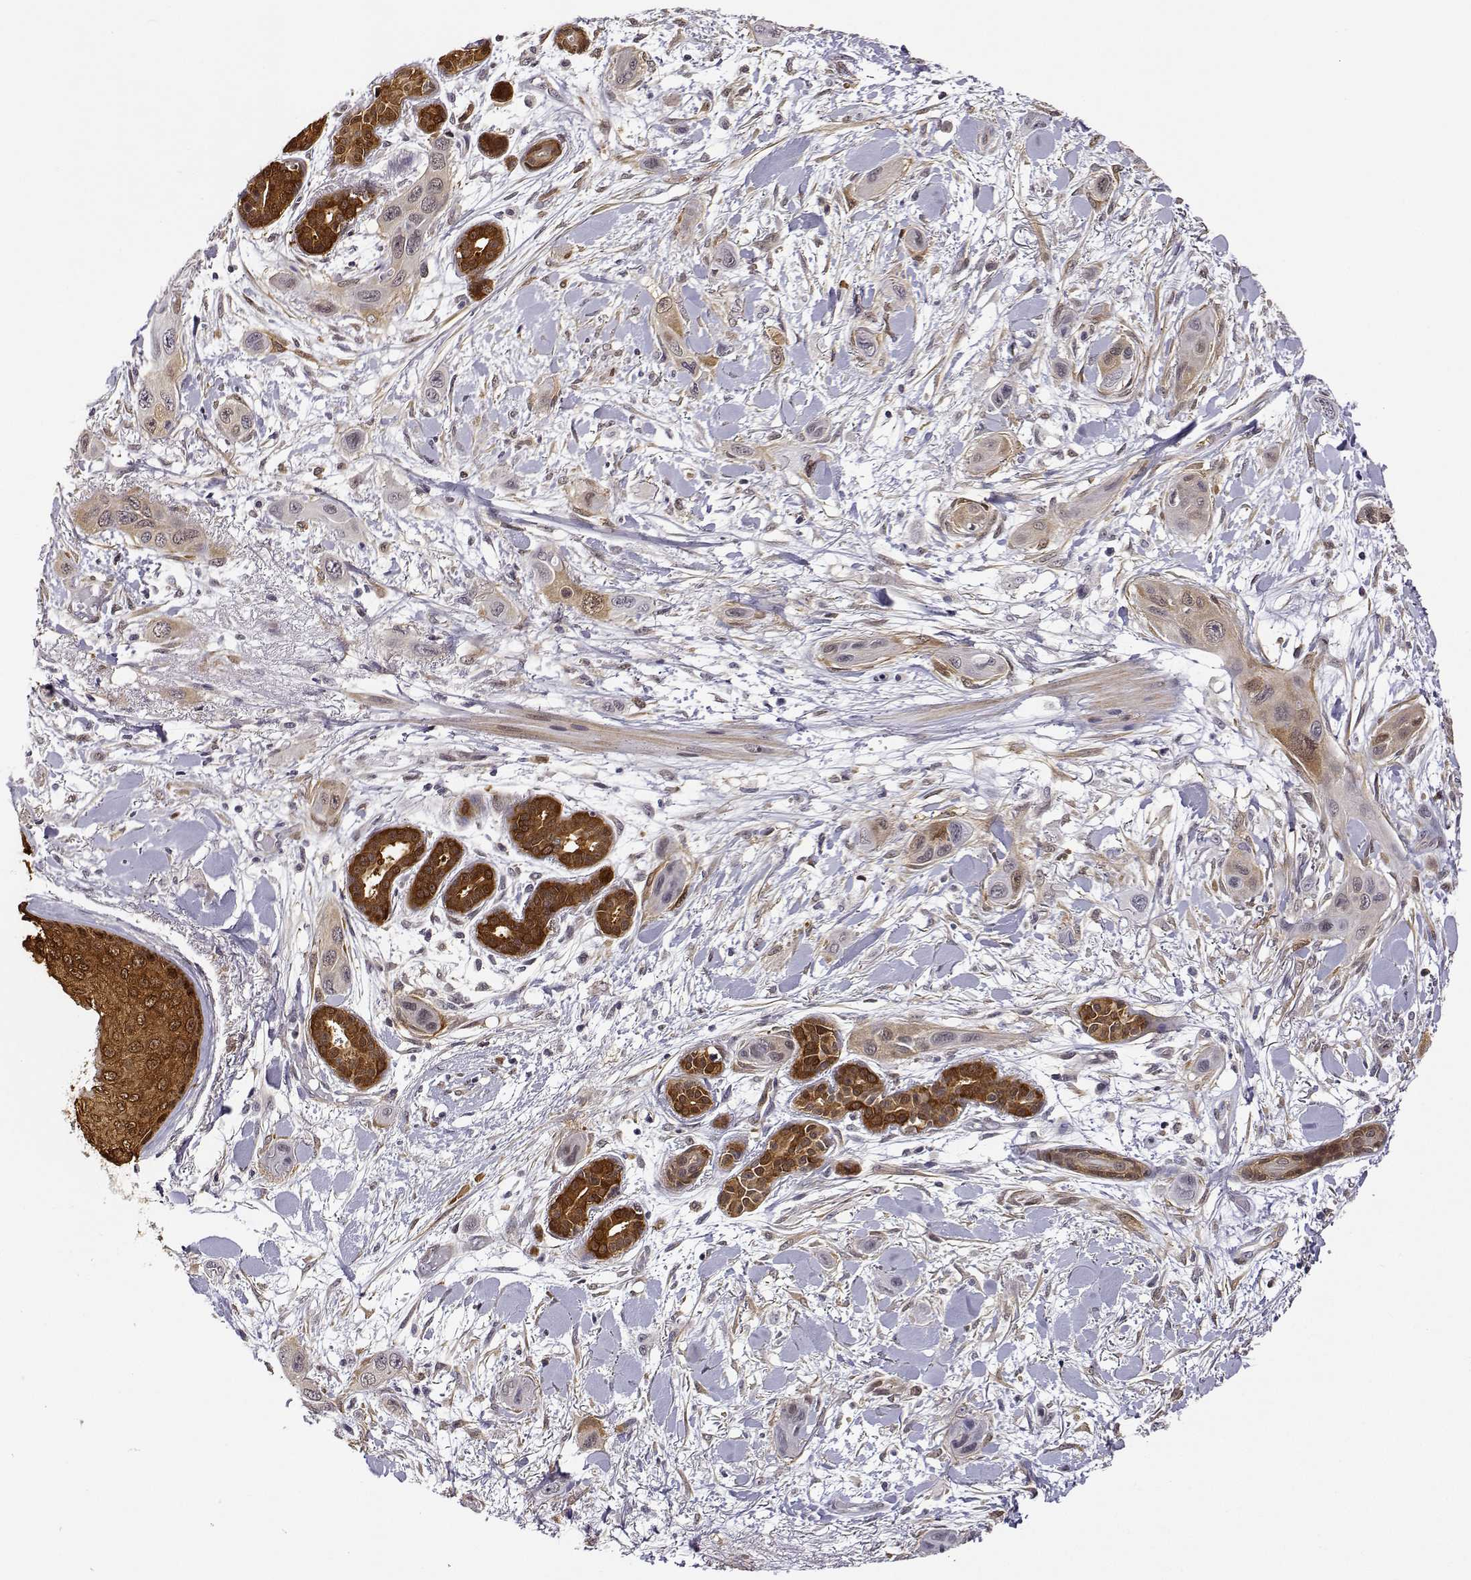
{"staining": {"intensity": "weak", "quantity": "<25%", "location": "cytoplasmic/membranous"}, "tissue": "skin cancer", "cell_type": "Tumor cells", "image_type": "cancer", "snomed": [{"axis": "morphology", "description": "Squamous cell carcinoma, NOS"}, {"axis": "topography", "description": "Skin"}], "caption": "Immunohistochemistry histopathology image of human skin squamous cell carcinoma stained for a protein (brown), which demonstrates no staining in tumor cells.", "gene": "PHGDH", "patient": {"sex": "male", "age": 79}}